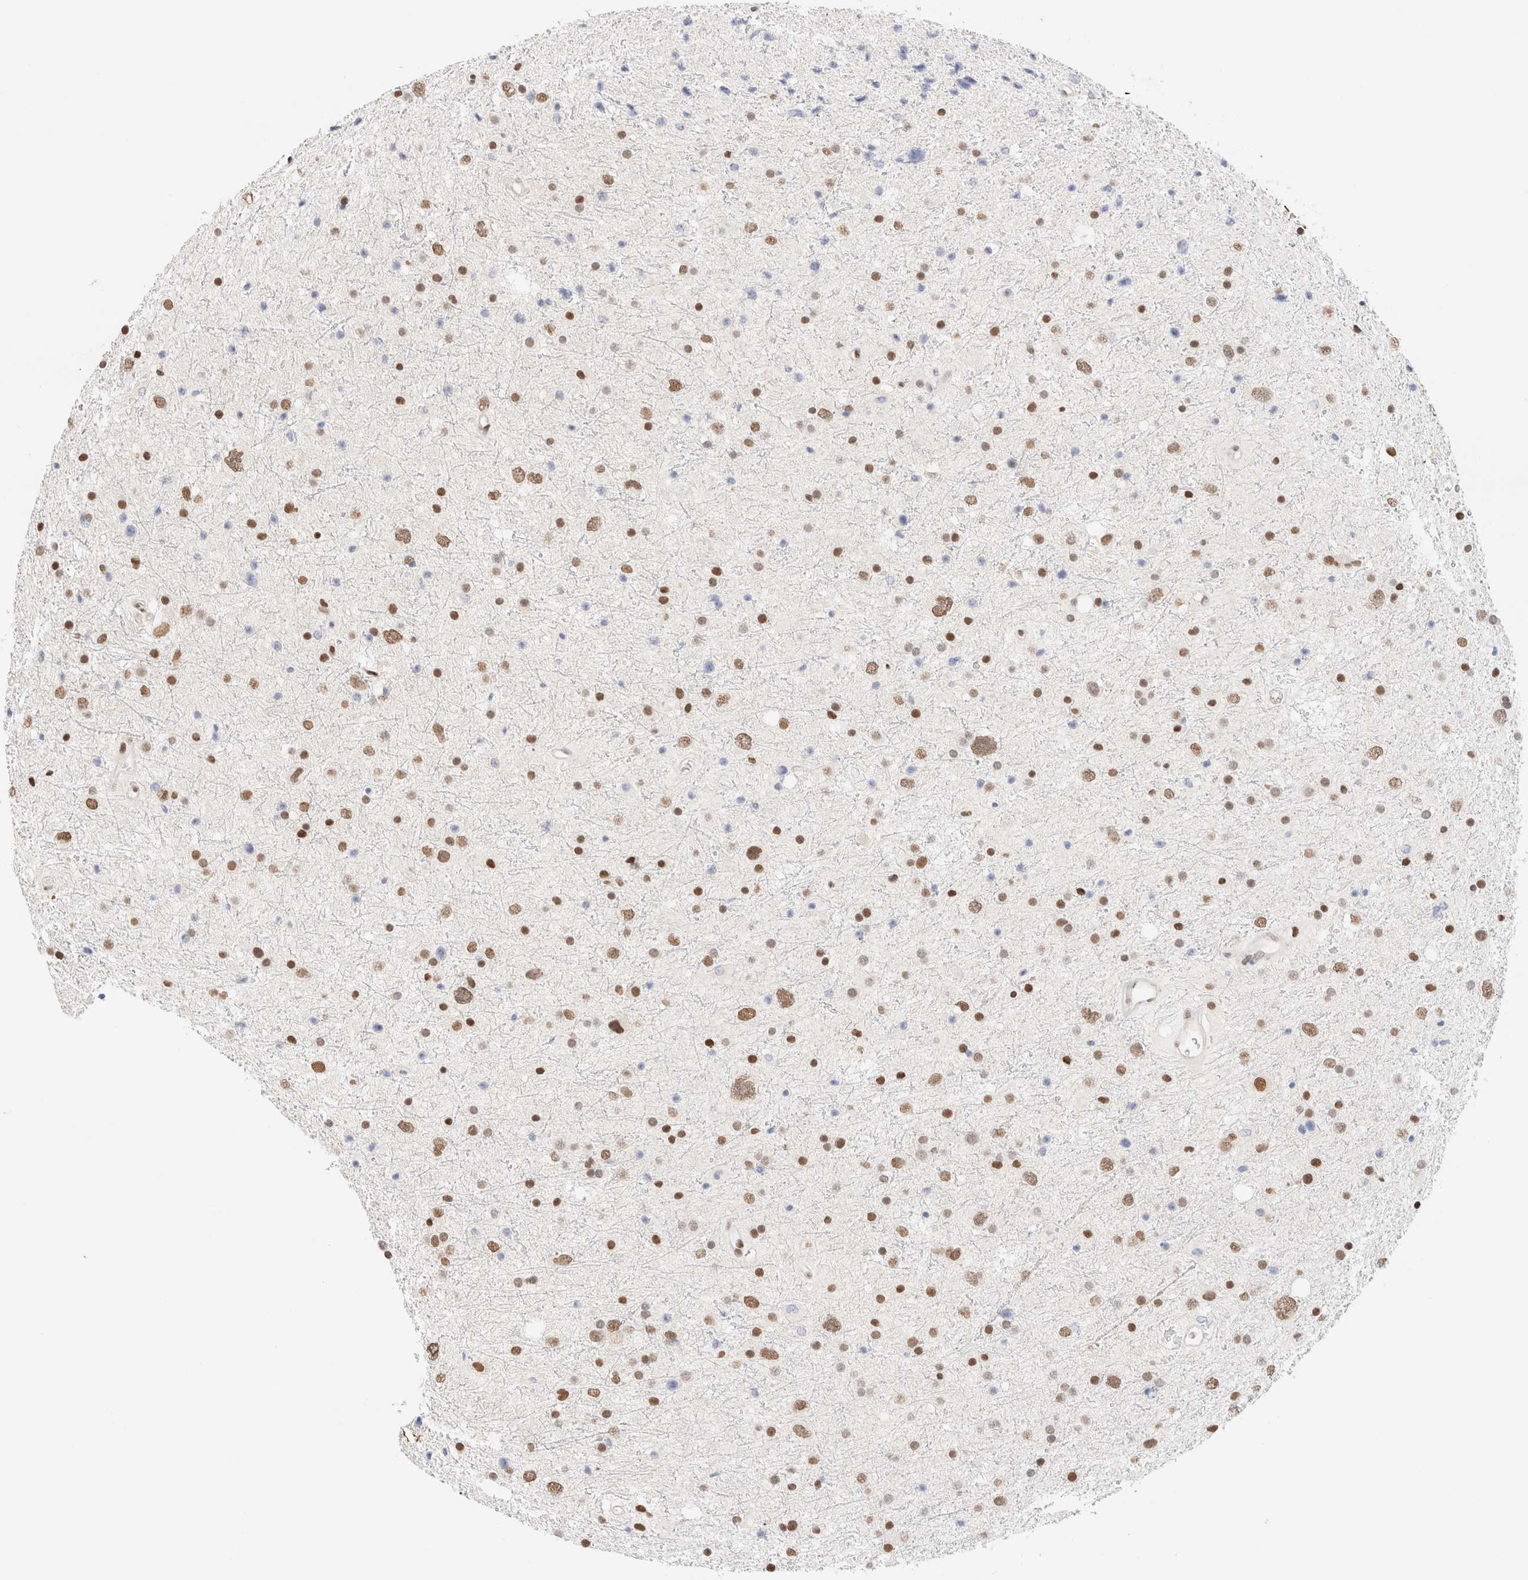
{"staining": {"intensity": "moderate", "quantity": ">75%", "location": "nuclear"}, "tissue": "glioma", "cell_type": "Tumor cells", "image_type": "cancer", "snomed": [{"axis": "morphology", "description": "Glioma, malignant, Low grade"}, {"axis": "topography", "description": "Brain"}], "caption": "There is medium levels of moderate nuclear positivity in tumor cells of glioma, as demonstrated by immunohistochemical staining (brown color).", "gene": "SUPT3H", "patient": {"sex": "female", "age": 37}}